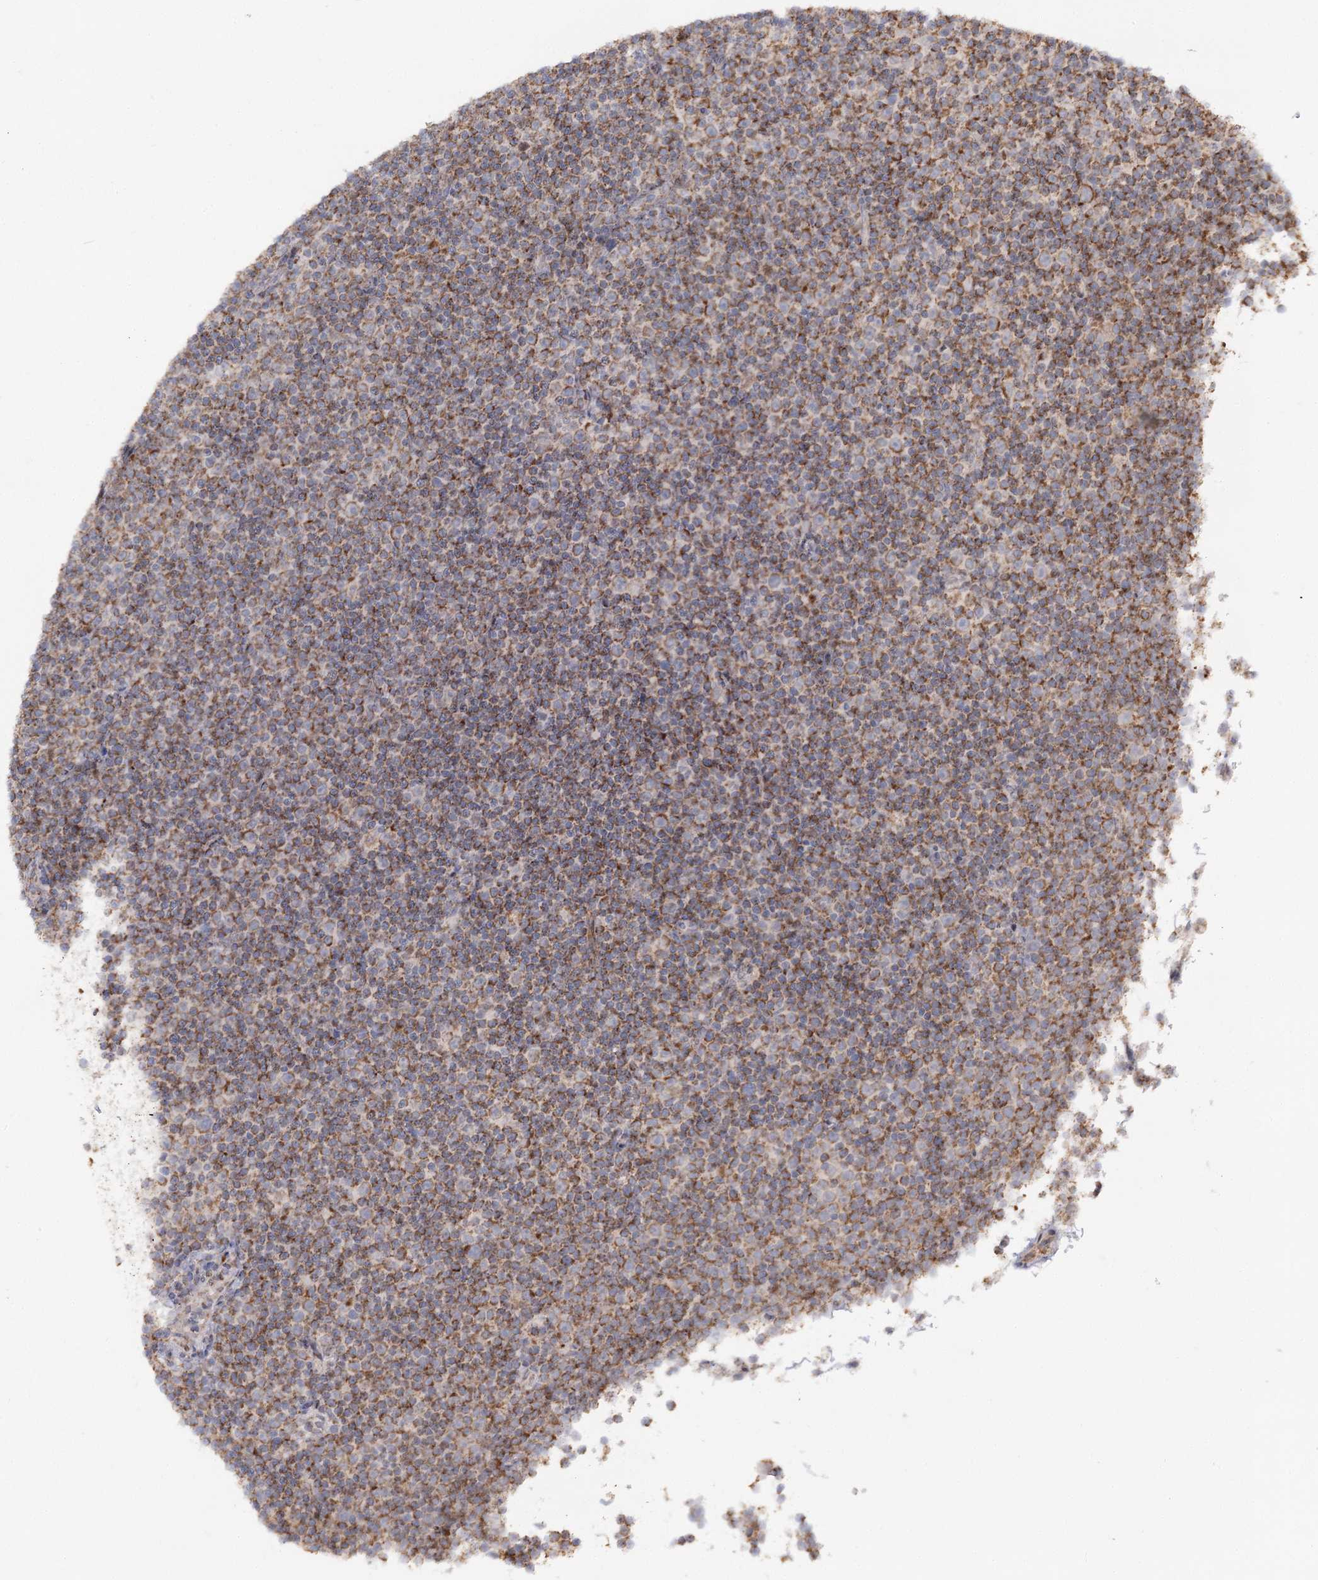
{"staining": {"intensity": "moderate", "quantity": ">75%", "location": "cytoplasmic/membranous"}, "tissue": "lymphoma", "cell_type": "Tumor cells", "image_type": "cancer", "snomed": [{"axis": "morphology", "description": "Malignant lymphoma, non-Hodgkin's type, Low grade"}, {"axis": "topography", "description": "Lymph node"}], "caption": "Moderate cytoplasmic/membranous positivity for a protein is identified in about >75% of tumor cells of low-grade malignant lymphoma, non-Hodgkin's type using immunohistochemistry.", "gene": "CBR4", "patient": {"sex": "female", "age": 67}}